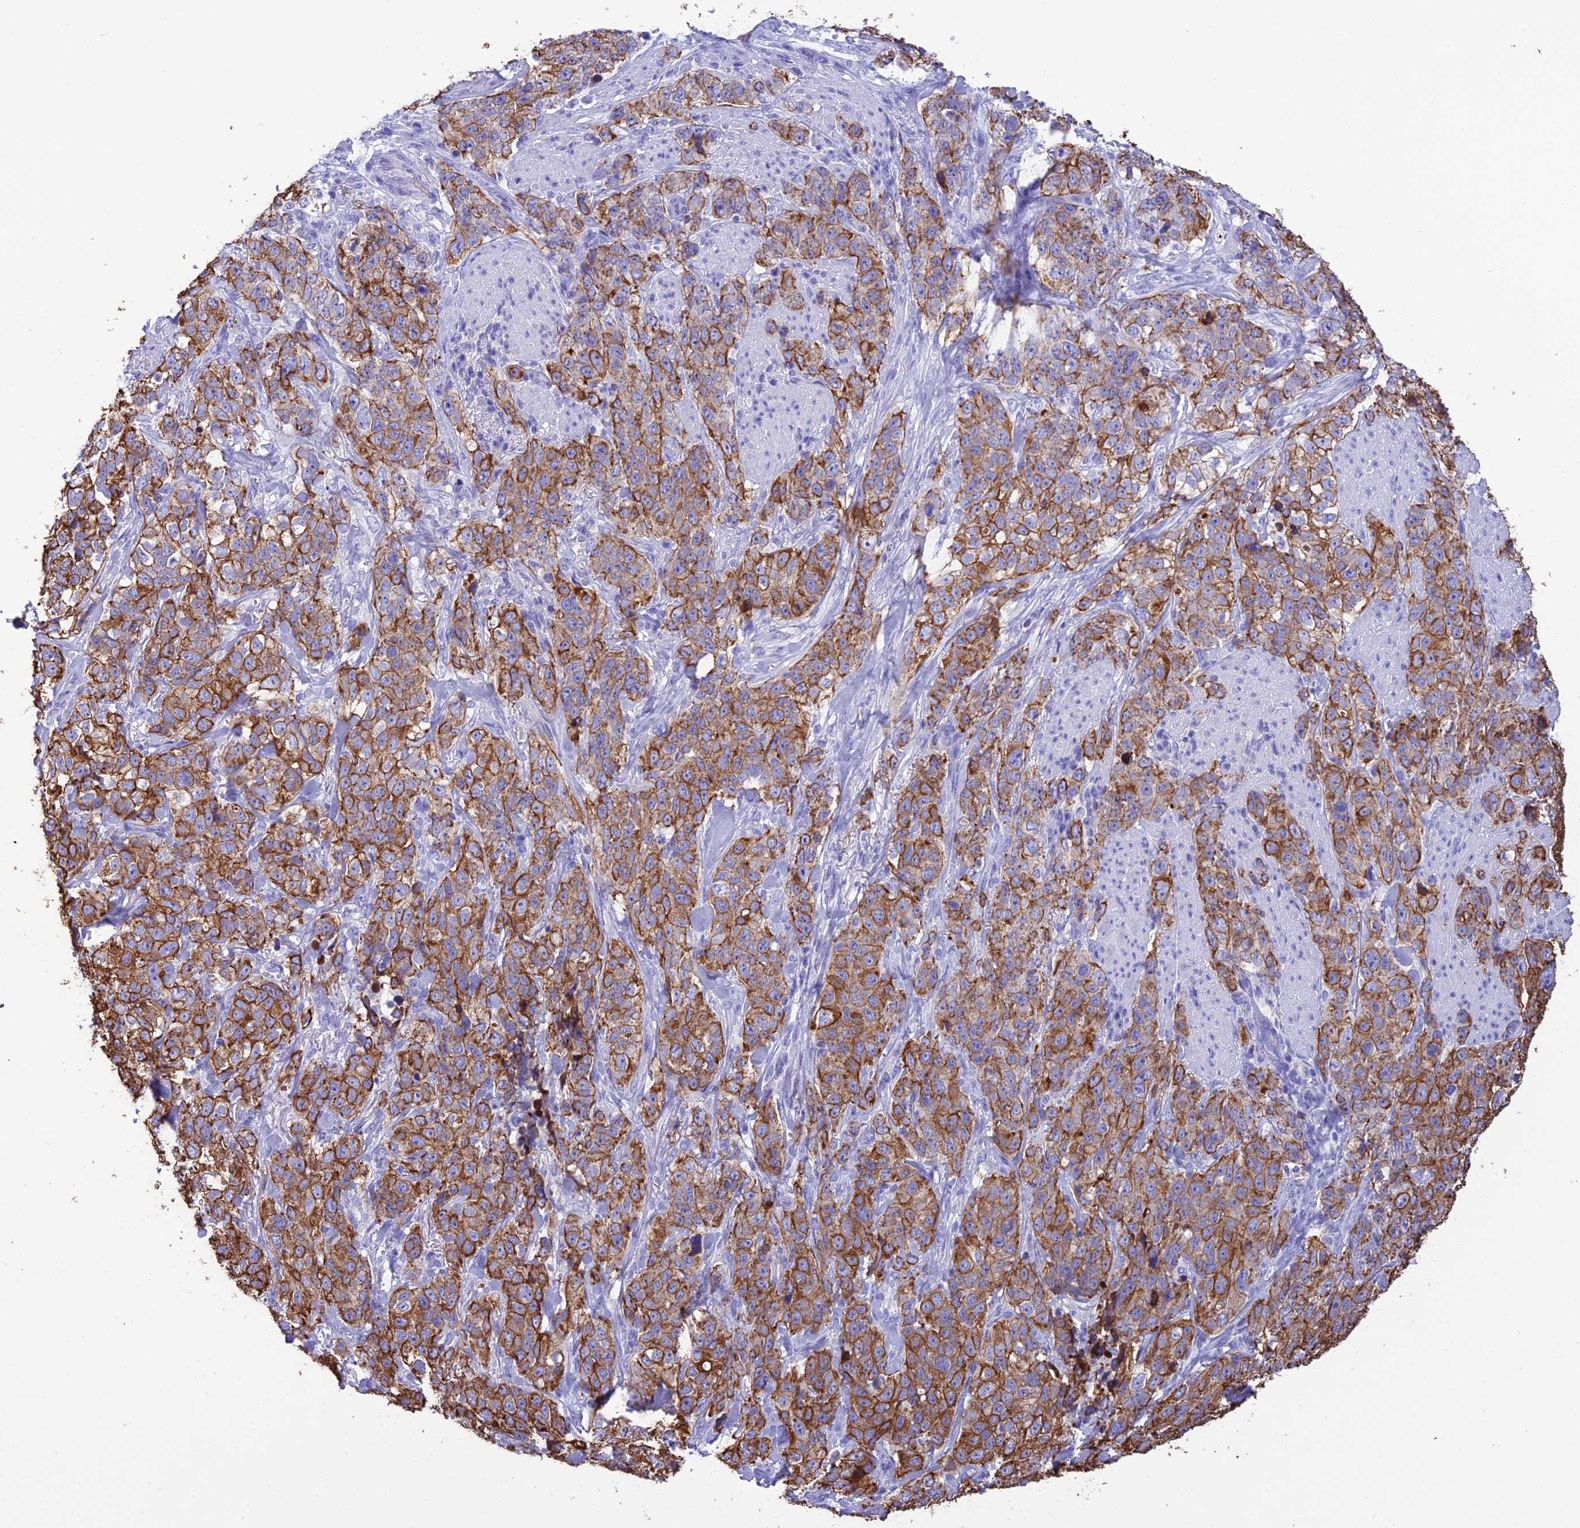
{"staining": {"intensity": "moderate", "quantity": ">75%", "location": "cytoplasmic/membranous"}, "tissue": "stomach cancer", "cell_type": "Tumor cells", "image_type": "cancer", "snomed": [{"axis": "morphology", "description": "Adenocarcinoma, NOS"}, {"axis": "topography", "description": "Stomach"}], "caption": "Immunohistochemical staining of adenocarcinoma (stomach) shows medium levels of moderate cytoplasmic/membranous protein staining in approximately >75% of tumor cells. The protein of interest is stained brown, and the nuclei are stained in blue (DAB IHC with brightfield microscopy, high magnification).", "gene": "VPS52", "patient": {"sex": "male", "age": 48}}